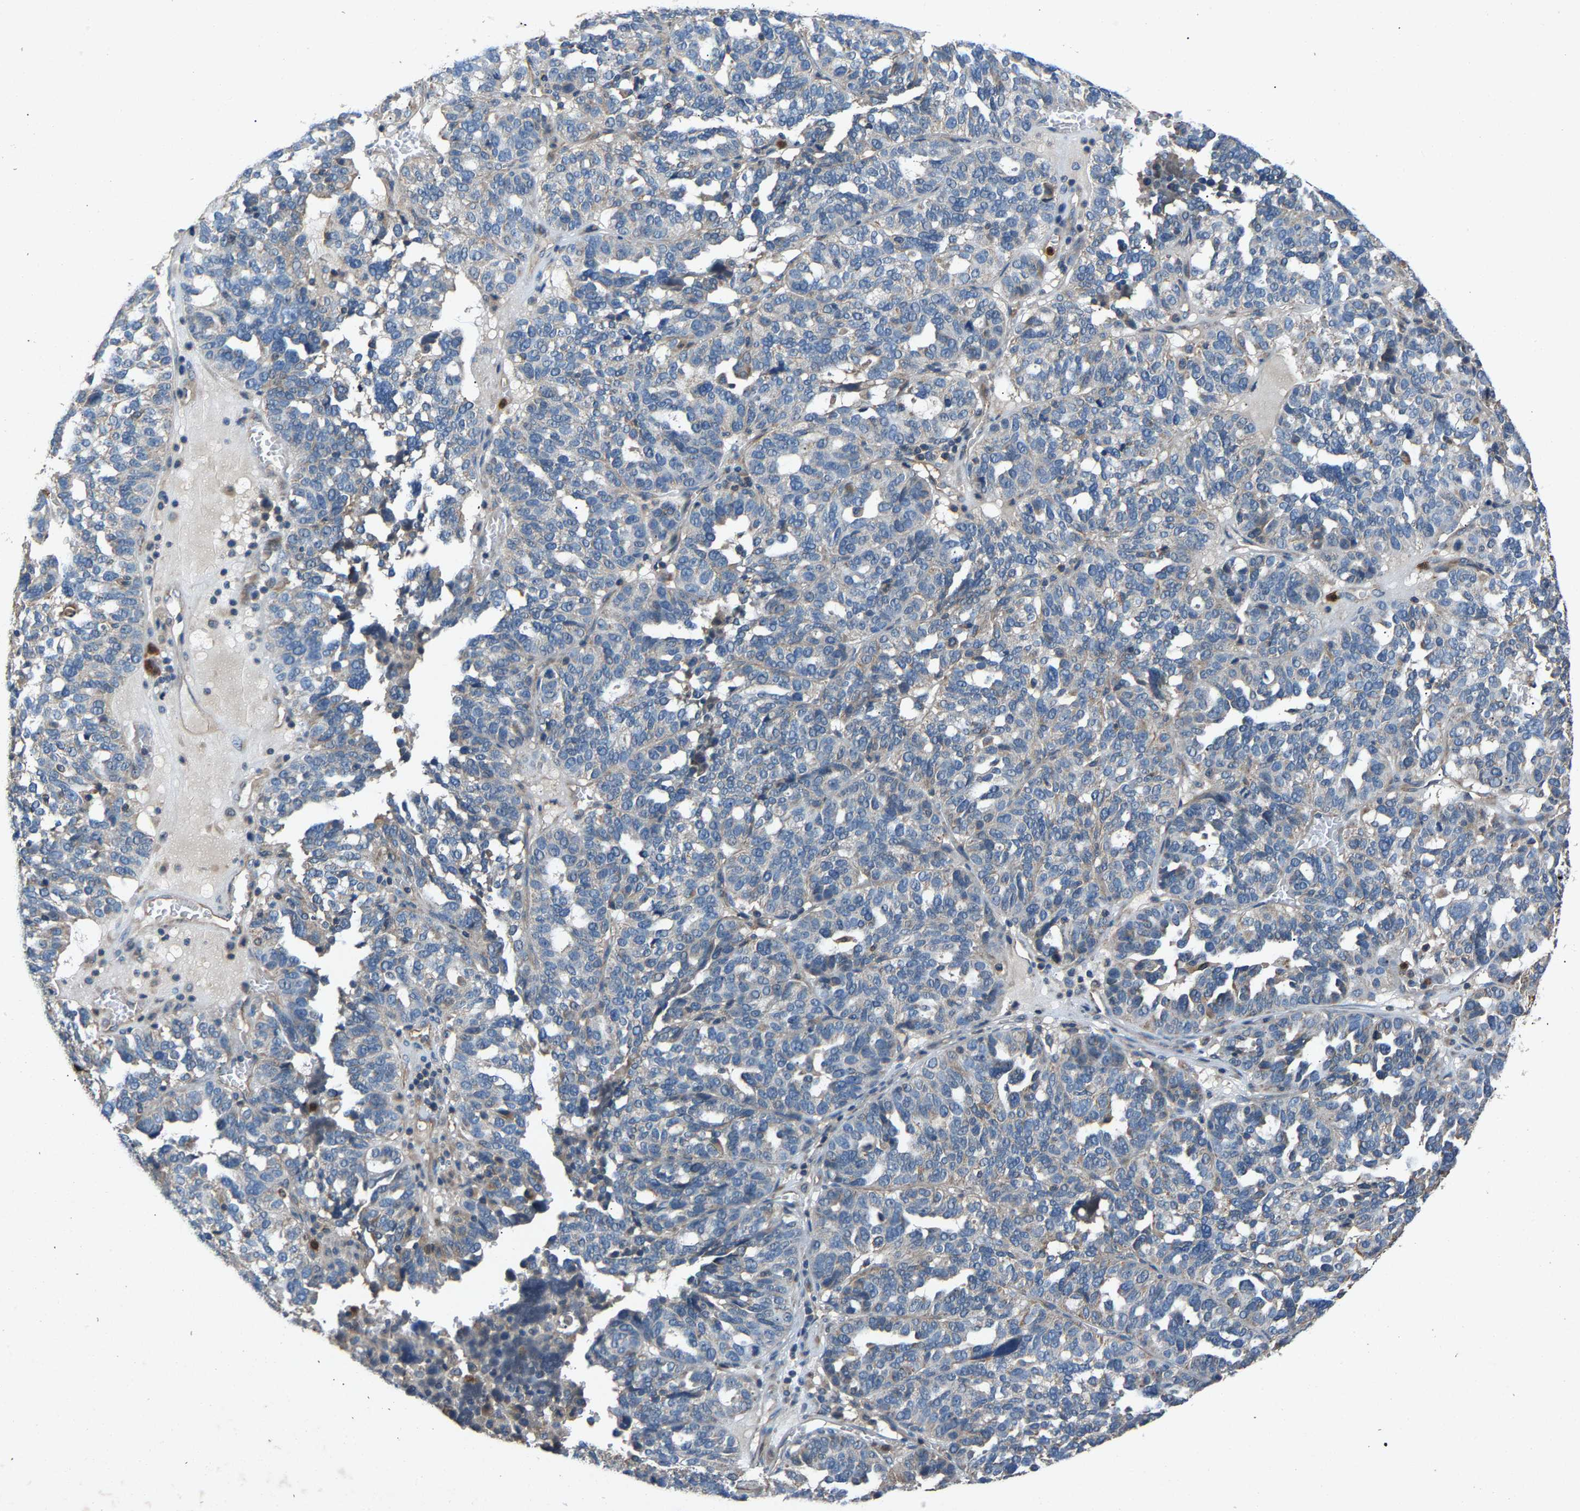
{"staining": {"intensity": "negative", "quantity": "none", "location": "none"}, "tissue": "ovarian cancer", "cell_type": "Tumor cells", "image_type": "cancer", "snomed": [{"axis": "morphology", "description": "Cystadenocarcinoma, serous, NOS"}, {"axis": "topography", "description": "Ovary"}], "caption": "Tumor cells are negative for protein expression in human ovarian cancer (serous cystadenocarcinoma). (Brightfield microscopy of DAB immunohistochemistry at high magnification).", "gene": "PPID", "patient": {"sex": "female", "age": 59}}